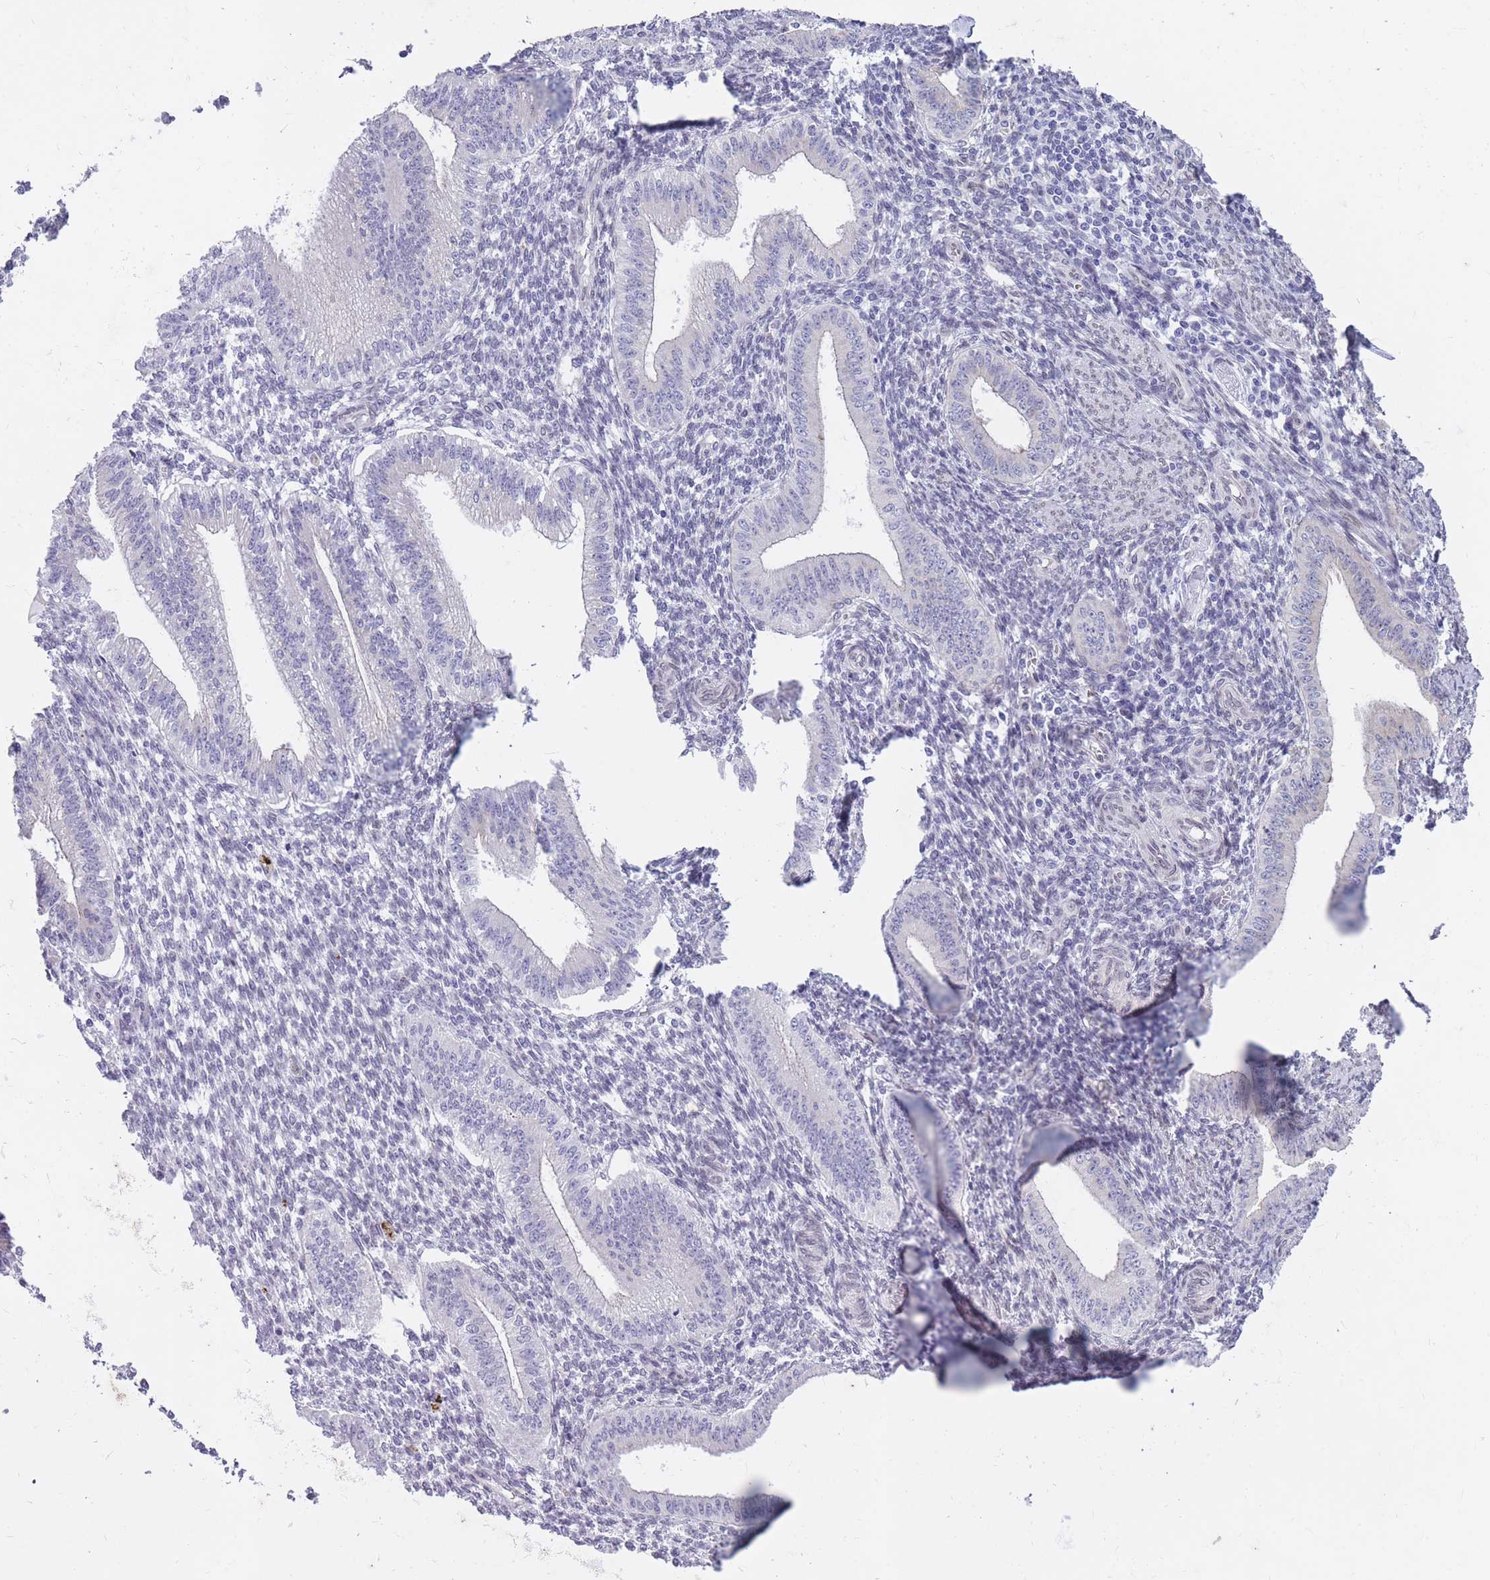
{"staining": {"intensity": "negative", "quantity": "none", "location": "none"}, "tissue": "endometrium", "cell_type": "Cells in endometrial stroma", "image_type": "normal", "snomed": [{"axis": "morphology", "description": "Normal tissue, NOS"}, {"axis": "topography", "description": "Endometrium"}], "caption": "Immunohistochemistry (IHC) photomicrograph of unremarkable endometrium stained for a protein (brown), which shows no positivity in cells in endometrial stroma. (DAB IHC visualized using brightfield microscopy, high magnification).", "gene": "HOOK2", "patient": {"sex": "female", "age": 34}}